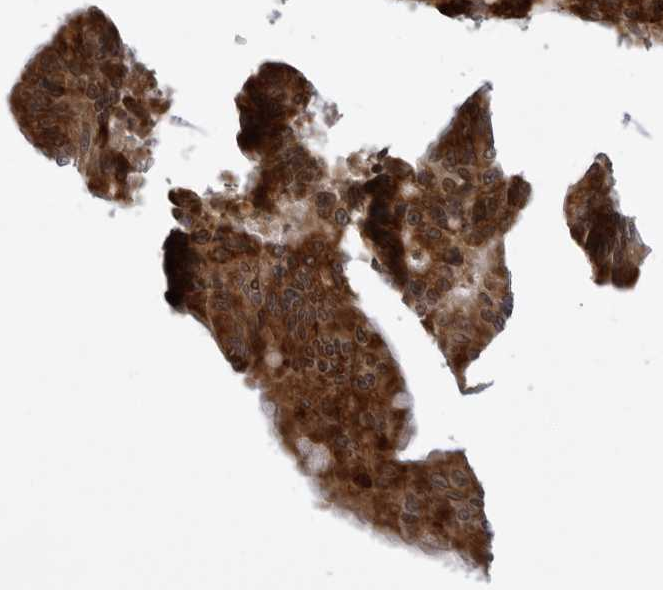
{"staining": {"intensity": "strong", "quantity": ">75%", "location": "cytoplasmic/membranous"}, "tissue": "liver cancer", "cell_type": "Tumor cells", "image_type": "cancer", "snomed": [{"axis": "morphology", "description": "Normal tissue, NOS"}, {"axis": "morphology", "description": "Cholangiocarcinoma"}, {"axis": "topography", "description": "Liver"}, {"axis": "topography", "description": "Peripheral nerve tissue"}], "caption": "The immunohistochemical stain highlights strong cytoplasmic/membranous expression in tumor cells of liver cancer tissue.", "gene": "GCSAML", "patient": {"sex": "female", "age": 73}}